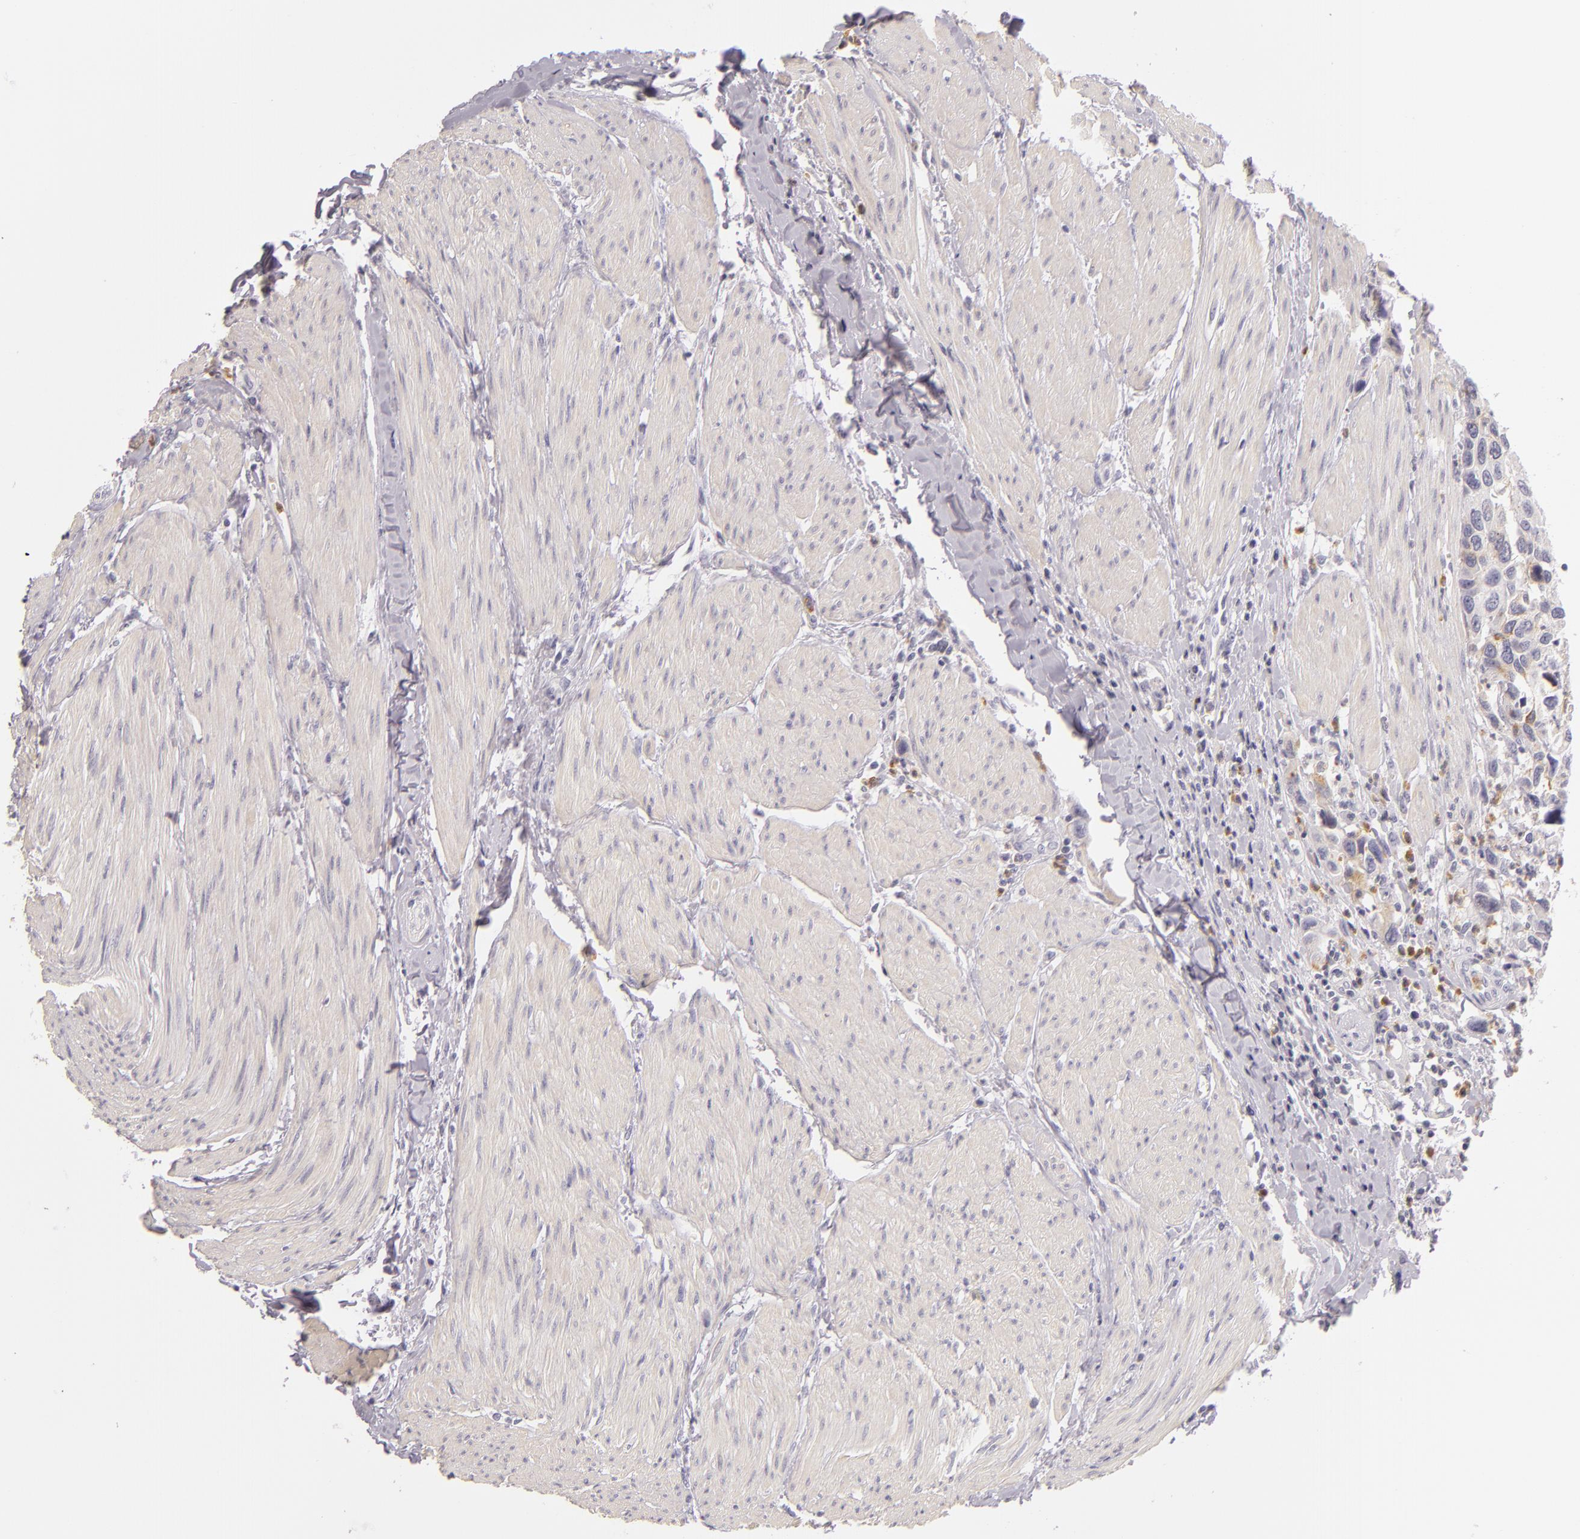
{"staining": {"intensity": "negative", "quantity": "none", "location": "none"}, "tissue": "urothelial cancer", "cell_type": "Tumor cells", "image_type": "cancer", "snomed": [{"axis": "morphology", "description": "Urothelial carcinoma, High grade"}, {"axis": "topography", "description": "Urinary bladder"}], "caption": "Immunohistochemistry photomicrograph of high-grade urothelial carcinoma stained for a protein (brown), which exhibits no positivity in tumor cells.", "gene": "FAM181A", "patient": {"sex": "male", "age": 66}}